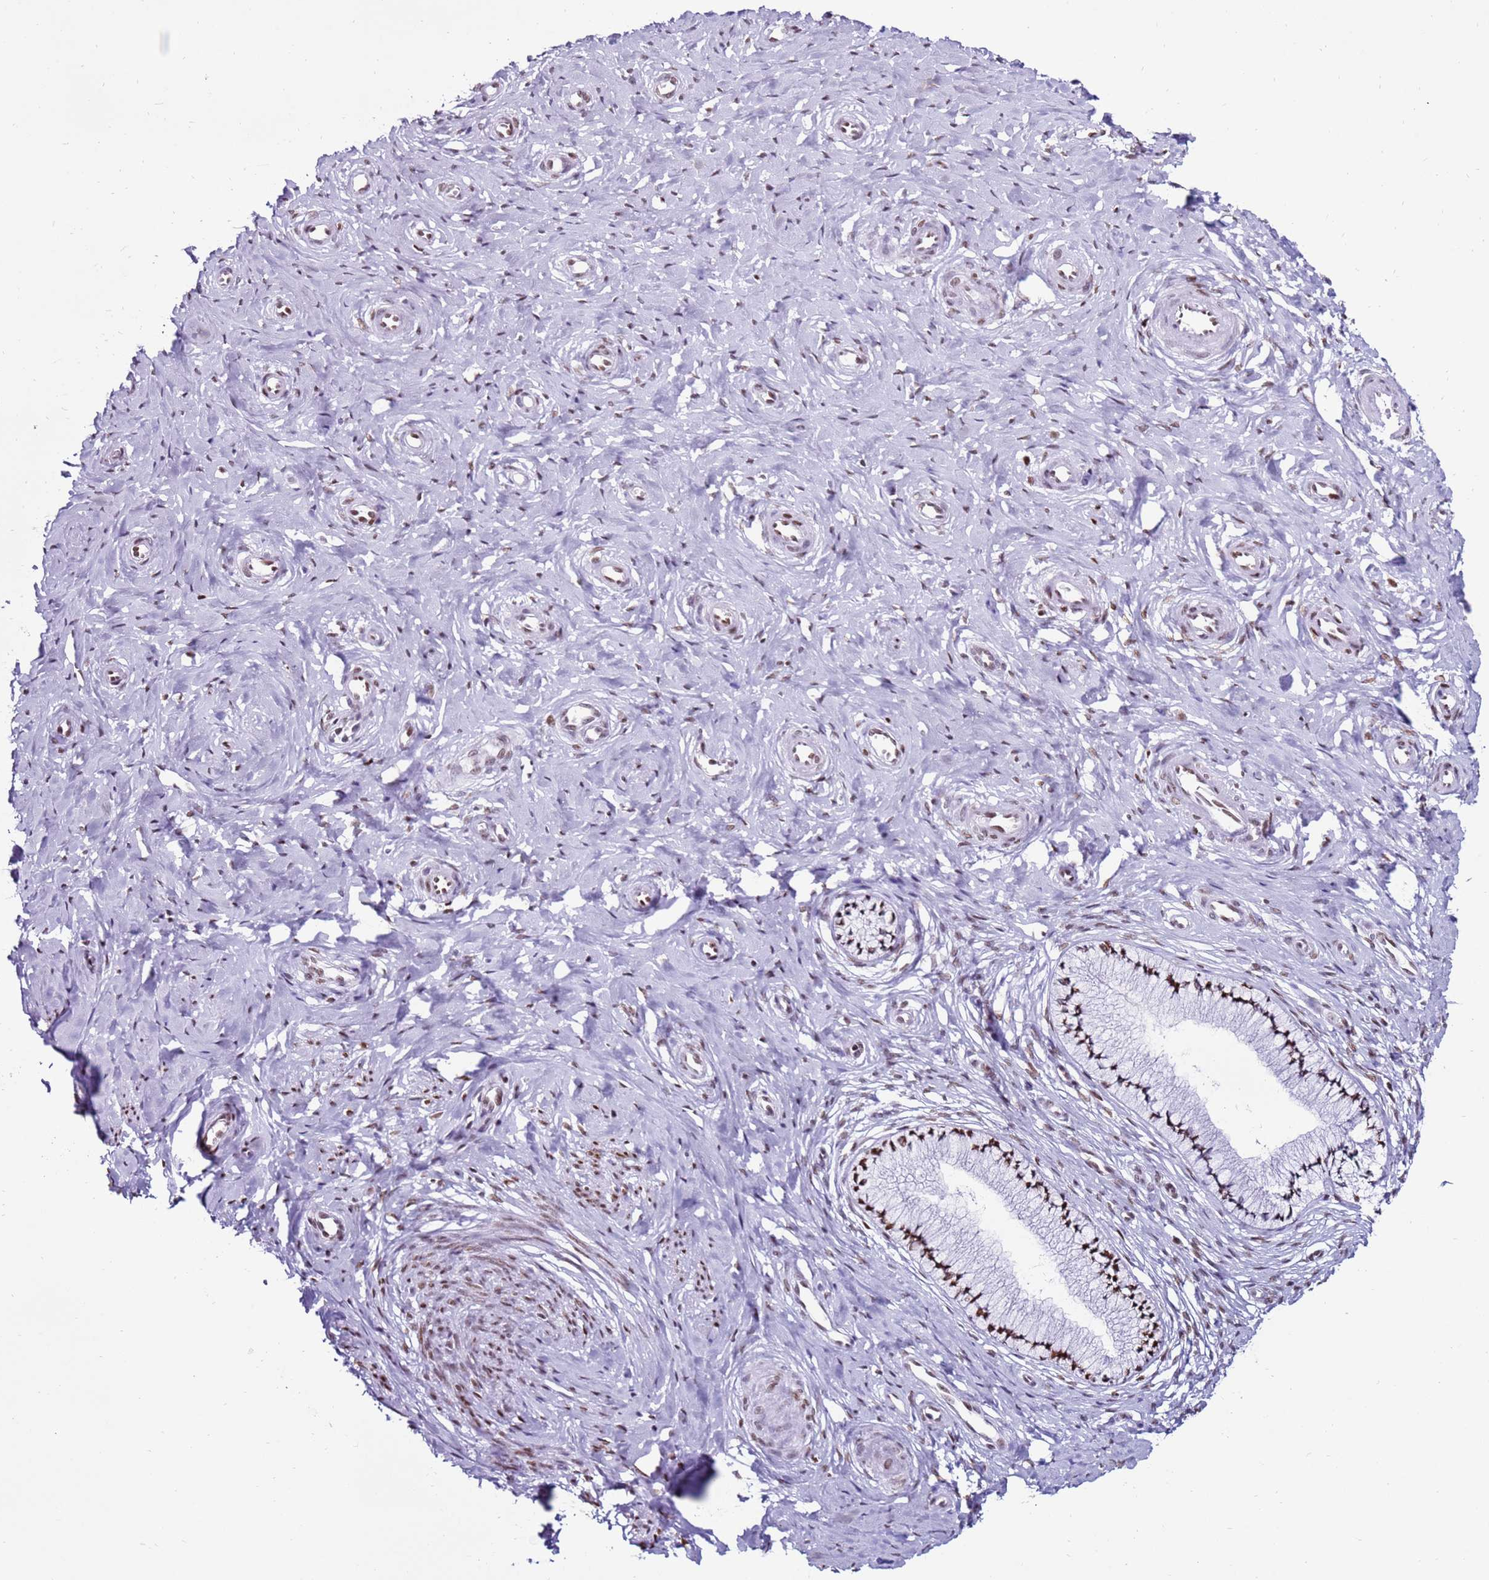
{"staining": {"intensity": "strong", "quantity": "25%-75%", "location": "nuclear"}, "tissue": "cervix", "cell_type": "Glandular cells", "image_type": "normal", "snomed": [{"axis": "morphology", "description": "Normal tissue, NOS"}, {"axis": "topography", "description": "Cervix"}], "caption": "Immunohistochemical staining of unremarkable cervix demonstrates high levels of strong nuclear staining in approximately 25%-75% of glandular cells.", "gene": "KPNA4", "patient": {"sex": "female", "age": 36}}